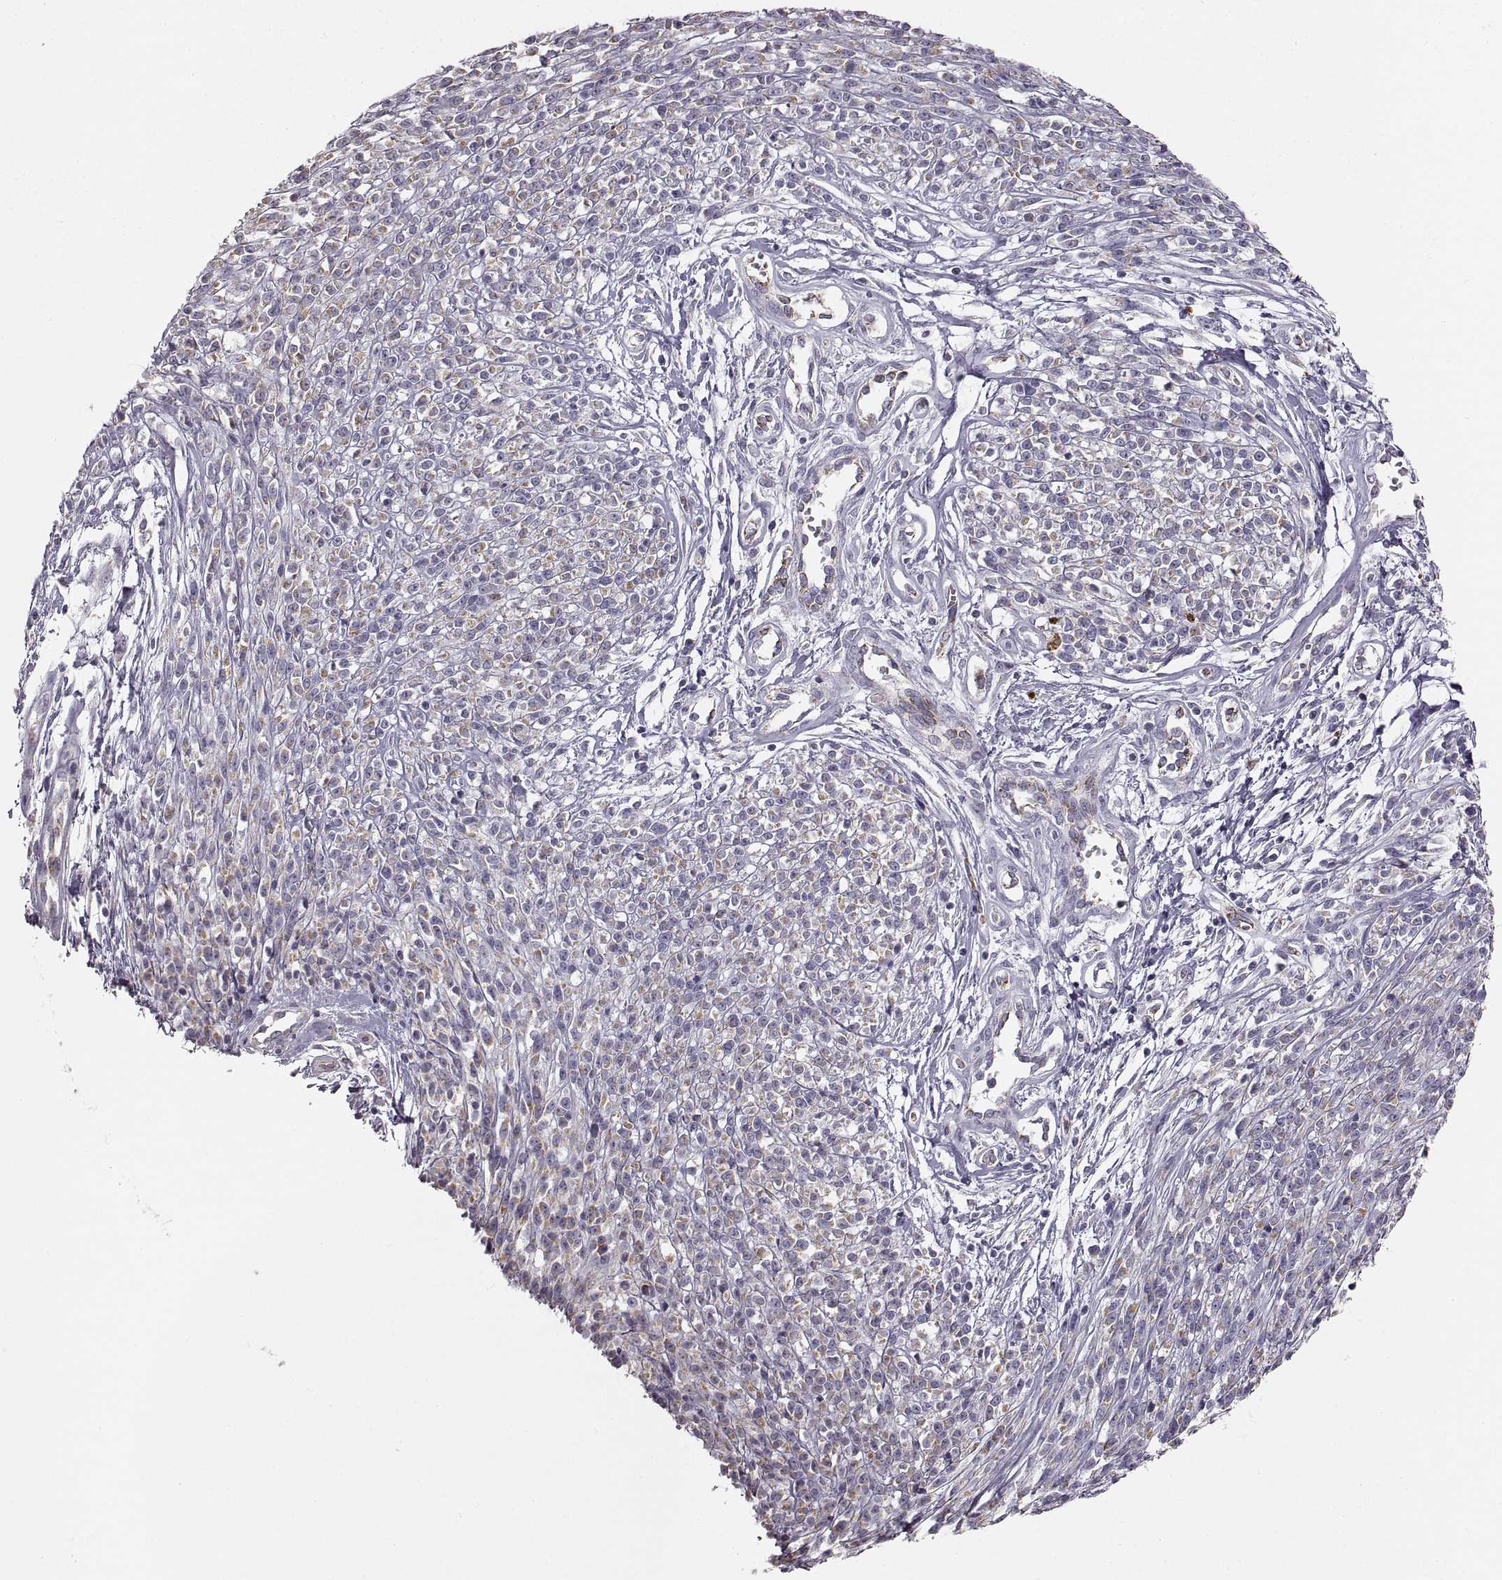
{"staining": {"intensity": "weak", "quantity": "25%-75%", "location": "cytoplasmic/membranous"}, "tissue": "melanoma", "cell_type": "Tumor cells", "image_type": "cancer", "snomed": [{"axis": "morphology", "description": "Malignant melanoma, NOS"}, {"axis": "topography", "description": "Skin"}, {"axis": "topography", "description": "Skin of trunk"}], "caption": "Weak cytoplasmic/membranous protein expression is present in approximately 25%-75% of tumor cells in melanoma.", "gene": "RDH13", "patient": {"sex": "male", "age": 74}}